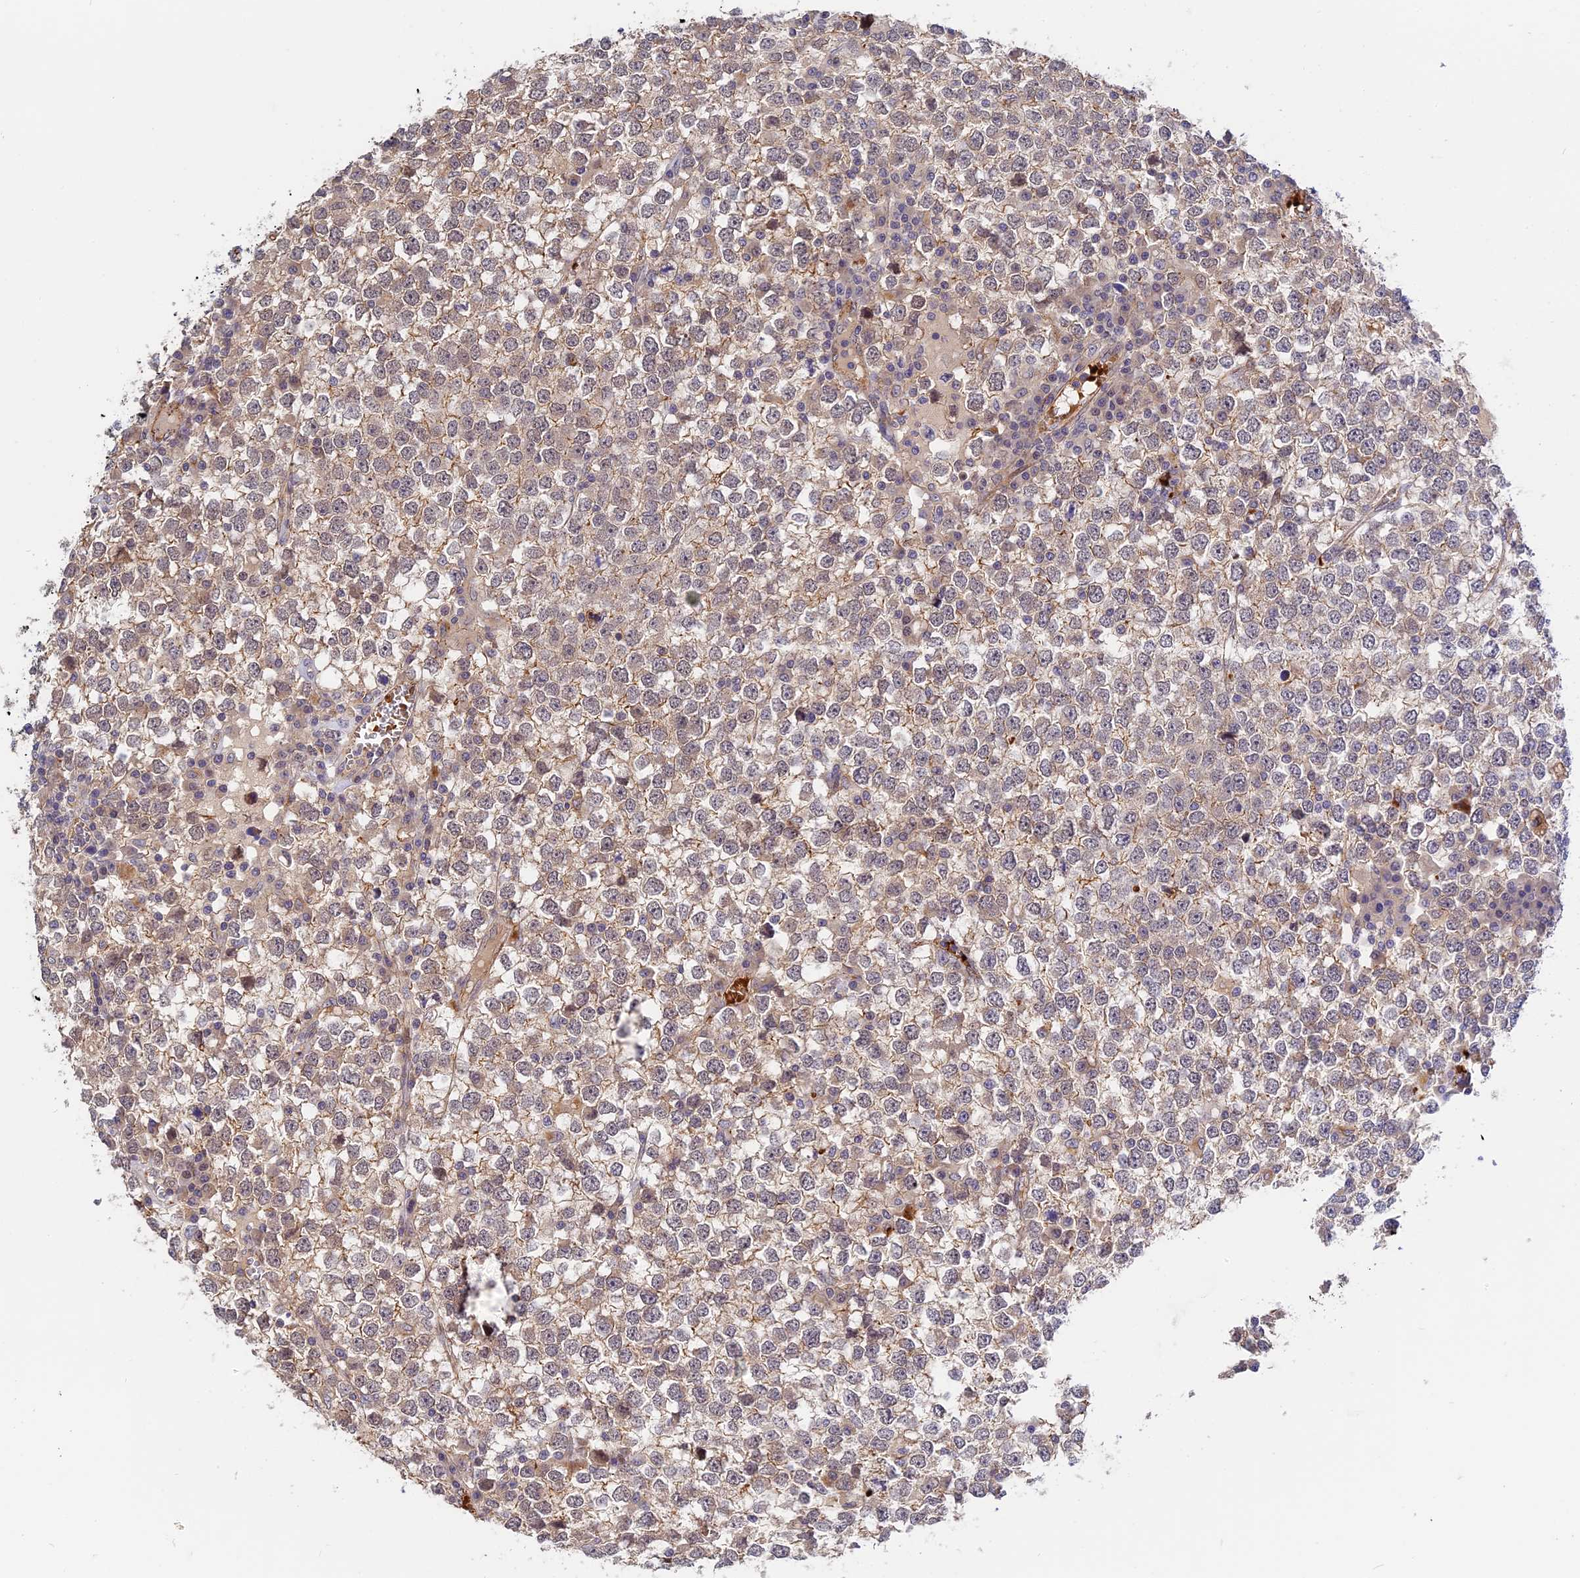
{"staining": {"intensity": "weak", "quantity": "25%-75%", "location": "cytoplasmic/membranous"}, "tissue": "testis cancer", "cell_type": "Tumor cells", "image_type": "cancer", "snomed": [{"axis": "morphology", "description": "Seminoma, NOS"}, {"axis": "topography", "description": "Testis"}], "caption": "This photomicrograph demonstrates immunohistochemistry (IHC) staining of human testis seminoma, with low weak cytoplasmic/membranous staining in about 25%-75% of tumor cells.", "gene": "MISP3", "patient": {"sex": "male", "age": 65}}